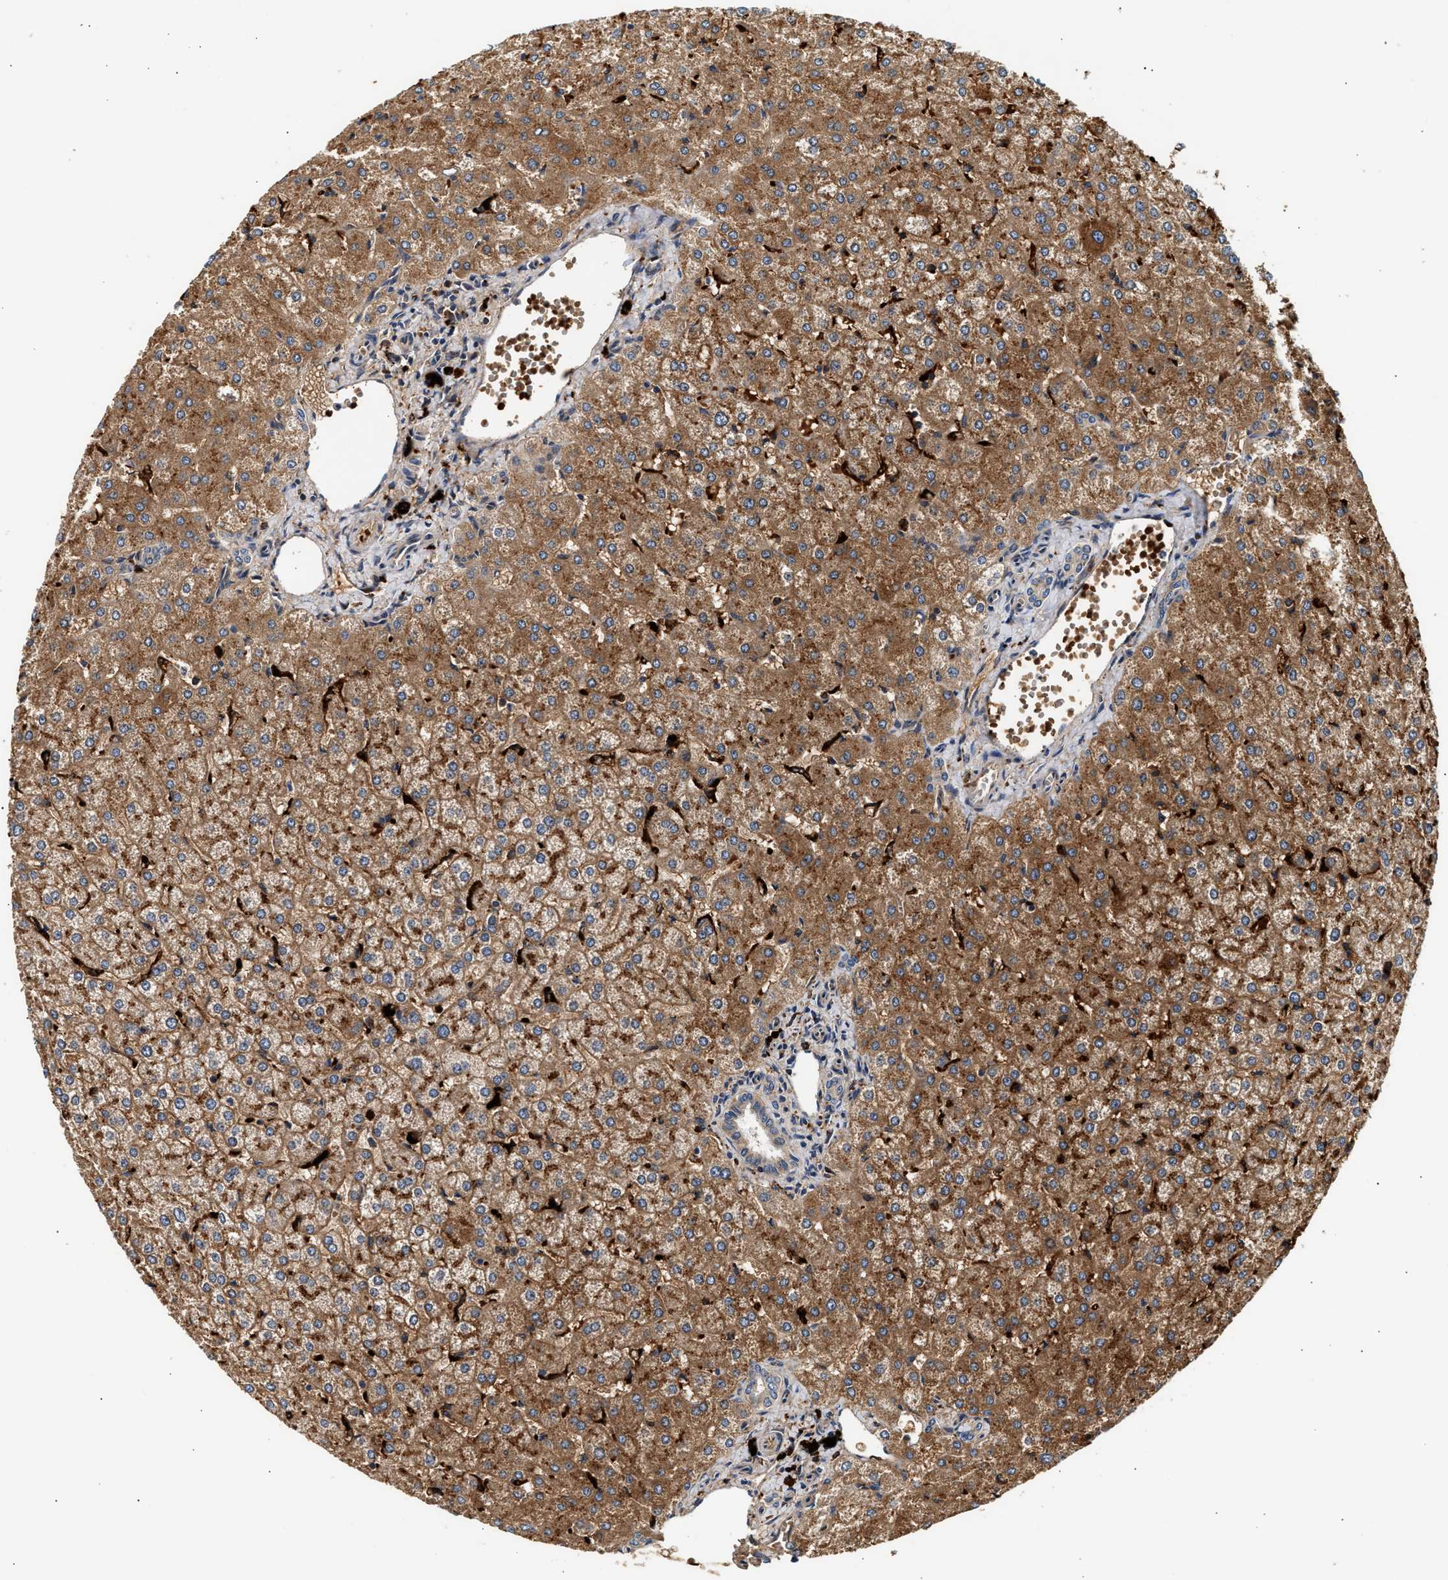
{"staining": {"intensity": "weak", "quantity": "25%-75%", "location": "cytoplasmic/membranous"}, "tissue": "liver", "cell_type": "Cholangiocytes", "image_type": "normal", "snomed": [{"axis": "morphology", "description": "Normal tissue, NOS"}, {"axis": "topography", "description": "Liver"}], "caption": "This micrograph demonstrates IHC staining of normal liver, with low weak cytoplasmic/membranous positivity in approximately 25%-75% of cholangiocytes.", "gene": "PLD3", "patient": {"sex": "female", "age": 32}}